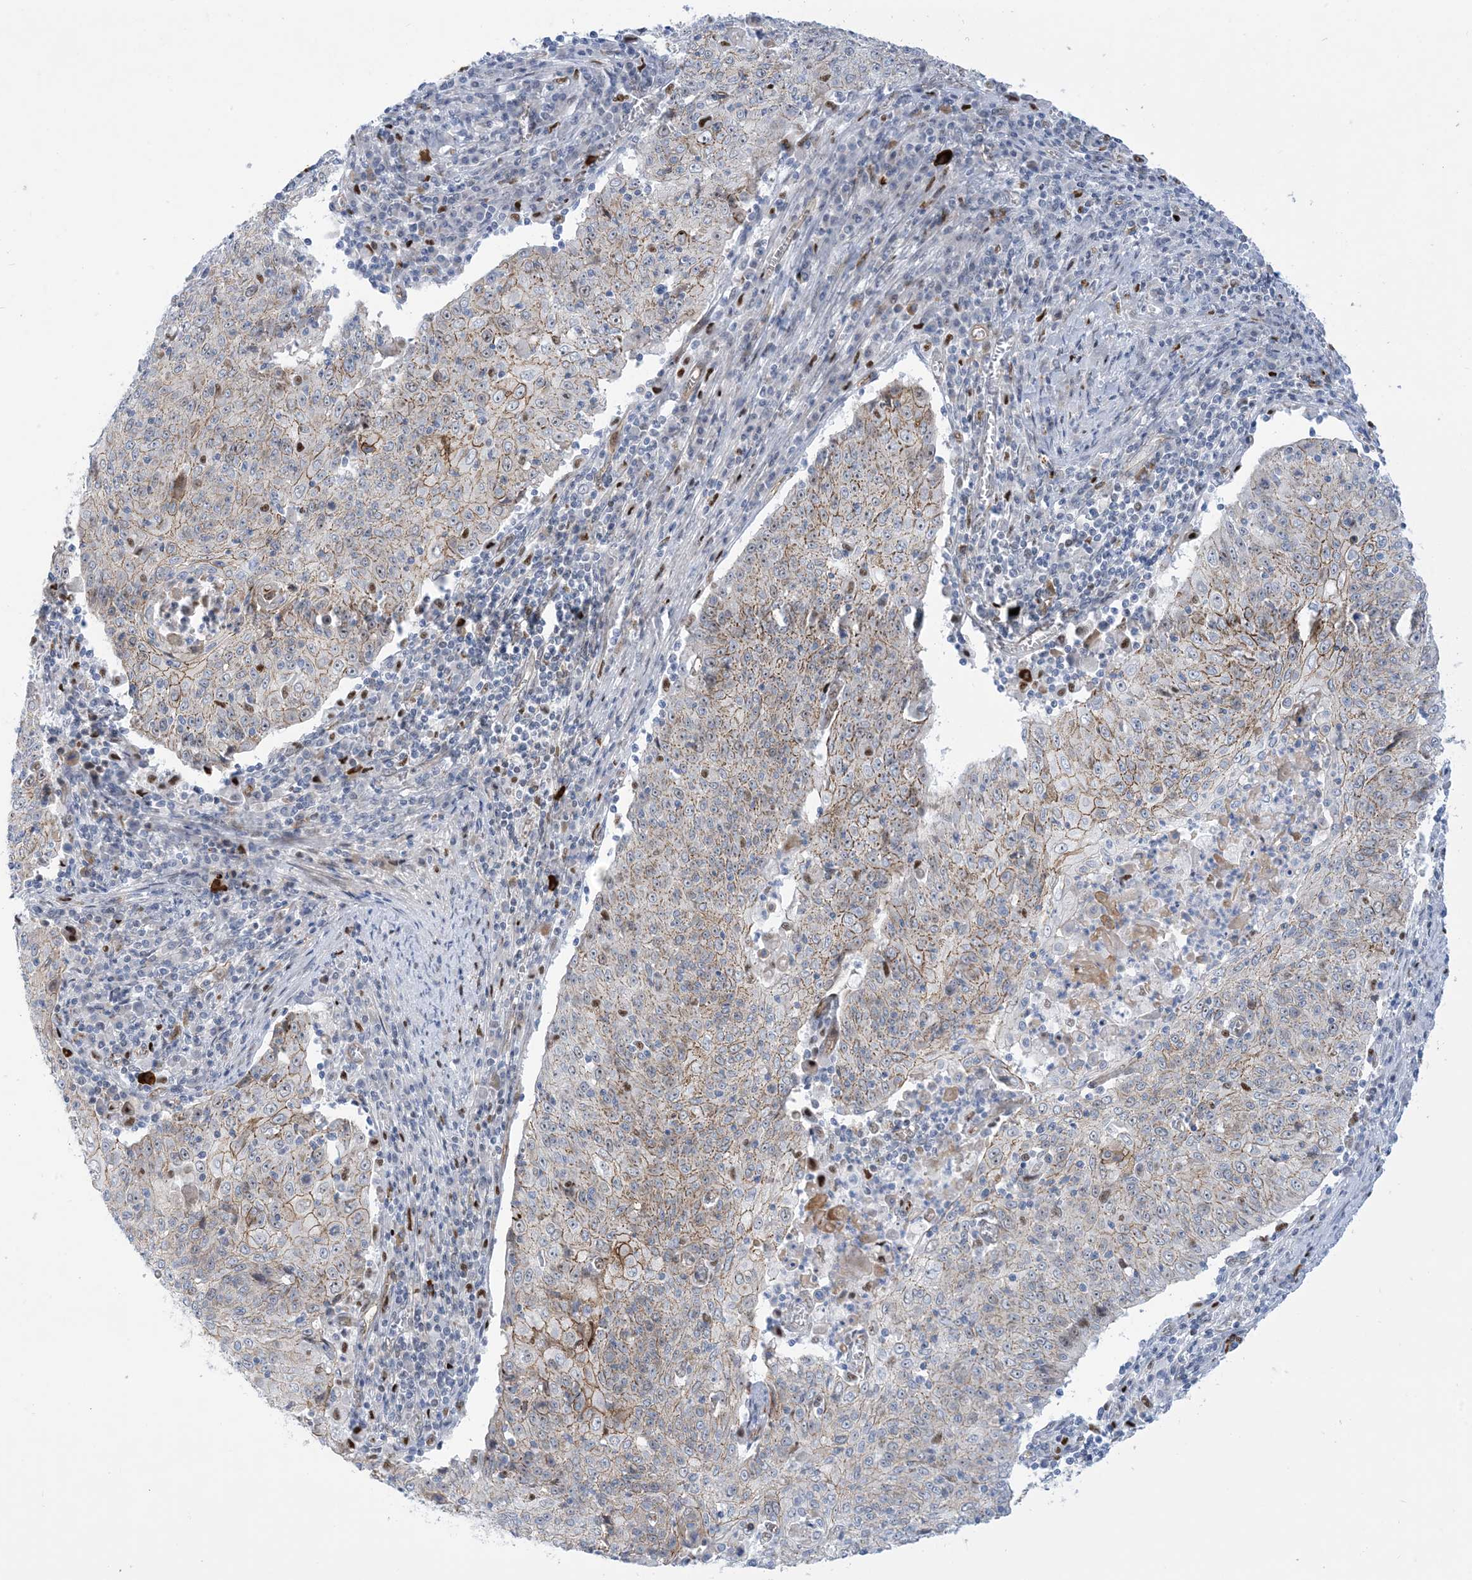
{"staining": {"intensity": "moderate", "quantity": "25%-75%", "location": "cytoplasmic/membranous"}, "tissue": "cervical cancer", "cell_type": "Tumor cells", "image_type": "cancer", "snomed": [{"axis": "morphology", "description": "Squamous cell carcinoma, NOS"}, {"axis": "topography", "description": "Cervix"}], "caption": "Cervical squamous cell carcinoma stained for a protein exhibits moderate cytoplasmic/membranous positivity in tumor cells. The protein of interest is shown in brown color, while the nuclei are stained blue.", "gene": "MARS2", "patient": {"sex": "female", "age": 48}}